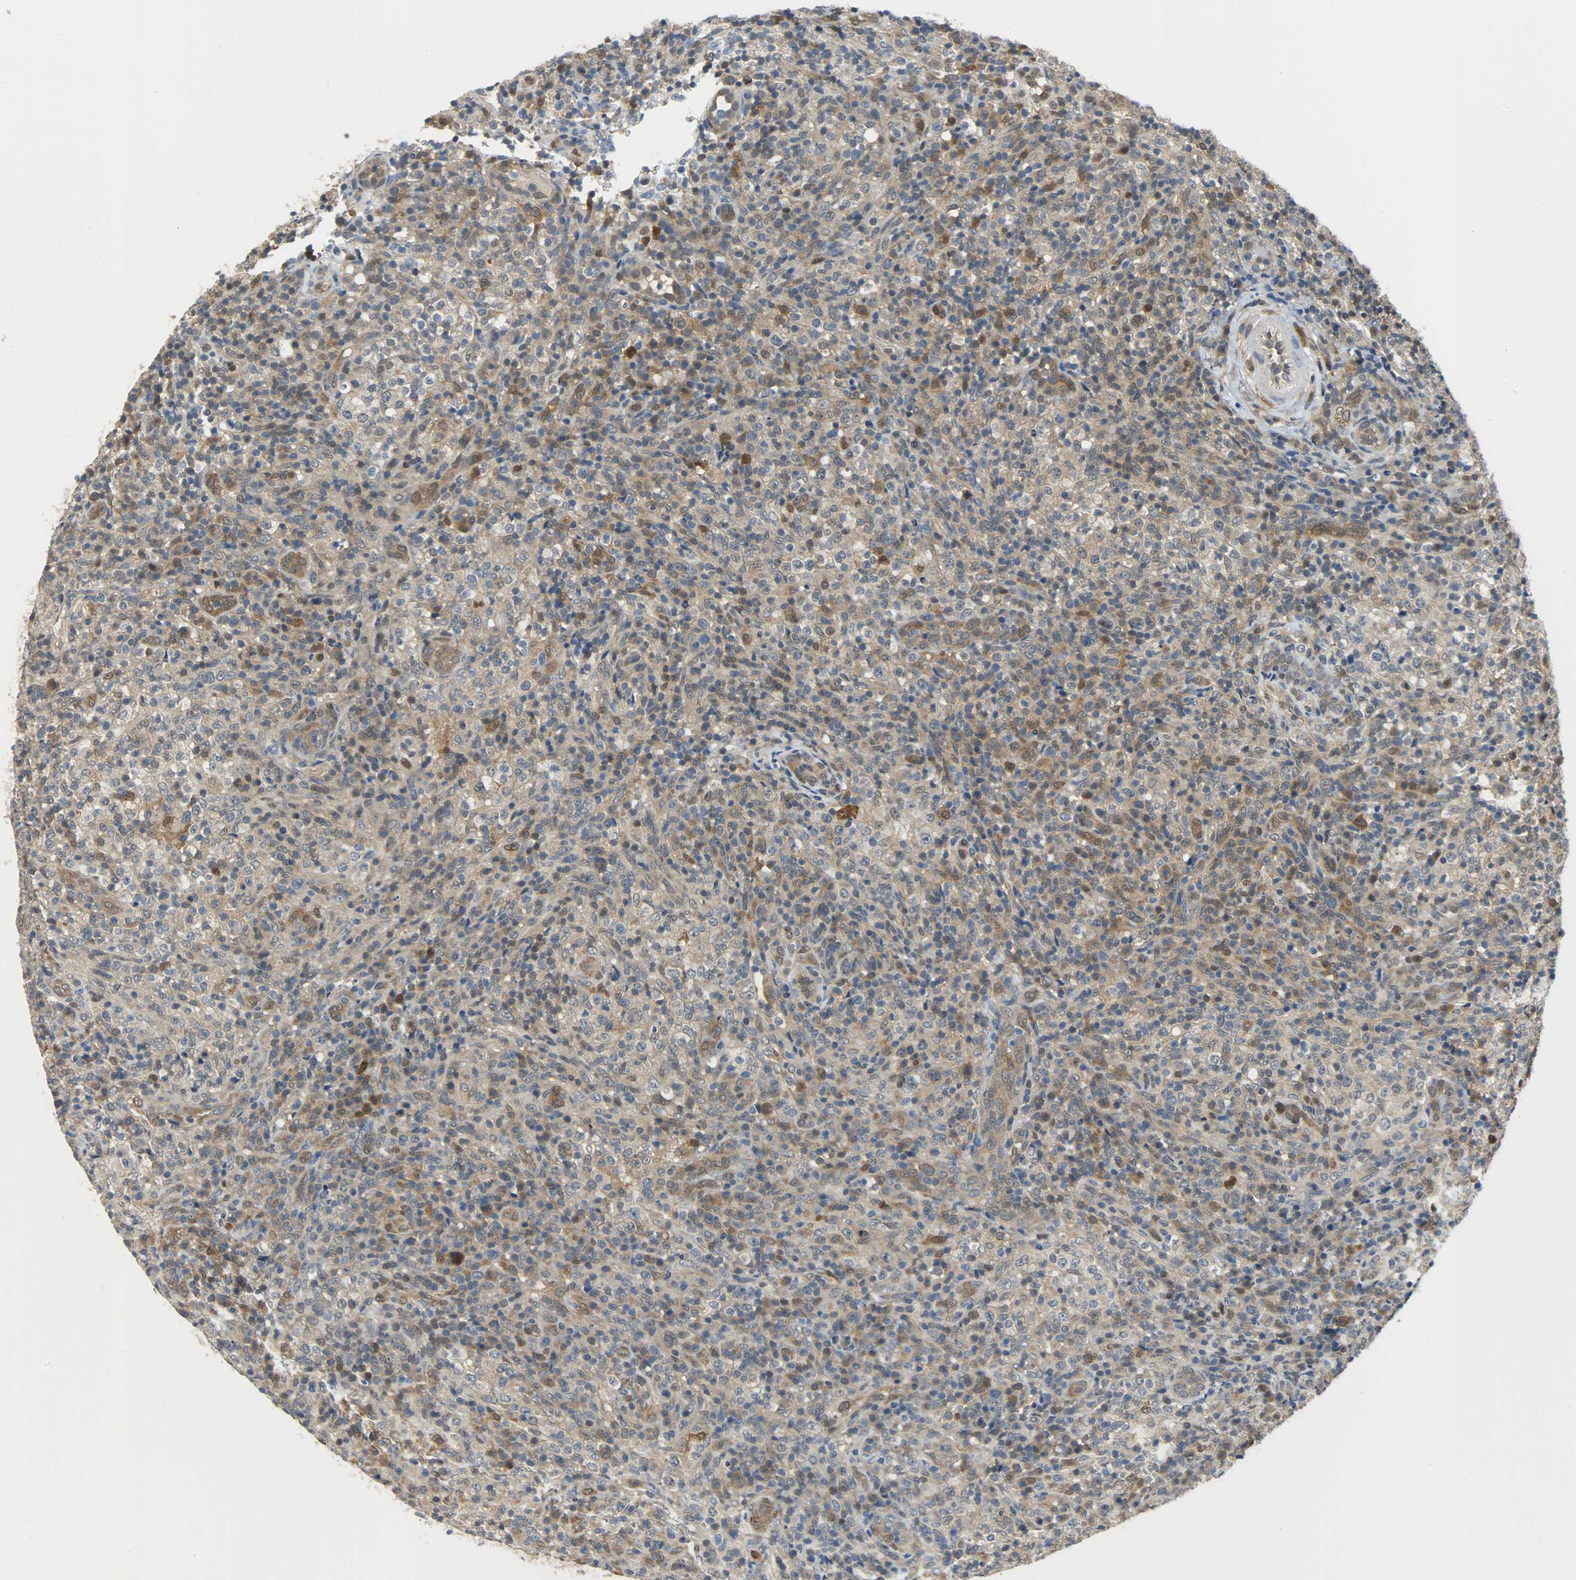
{"staining": {"intensity": "moderate", "quantity": ">75%", "location": "cytoplasmic/membranous,nuclear"}, "tissue": "lymphoma", "cell_type": "Tumor cells", "image_type": "cancer", "snomed": [{"axis": "morphology", "description": "Malignant lymphoma, non-Hodgkin's type, High grade"}, {"axis": "topography", "description": "Lymph node"}], "caption": "IHC staining of lymphoma, which reveals medium levels of moderate cytoplasmic/membranous and nuclear expression in approximately >75% of tumor cells indicating moderate cytoplasmic/membranous and nuclear protein positivity. The staining was performed using DAB (brown) for protein detection and nuclei were counterstained in hematoxylin (blue).", "gene": "EIF4EBP1", "patient": {"sex": "female", "age": 76}}